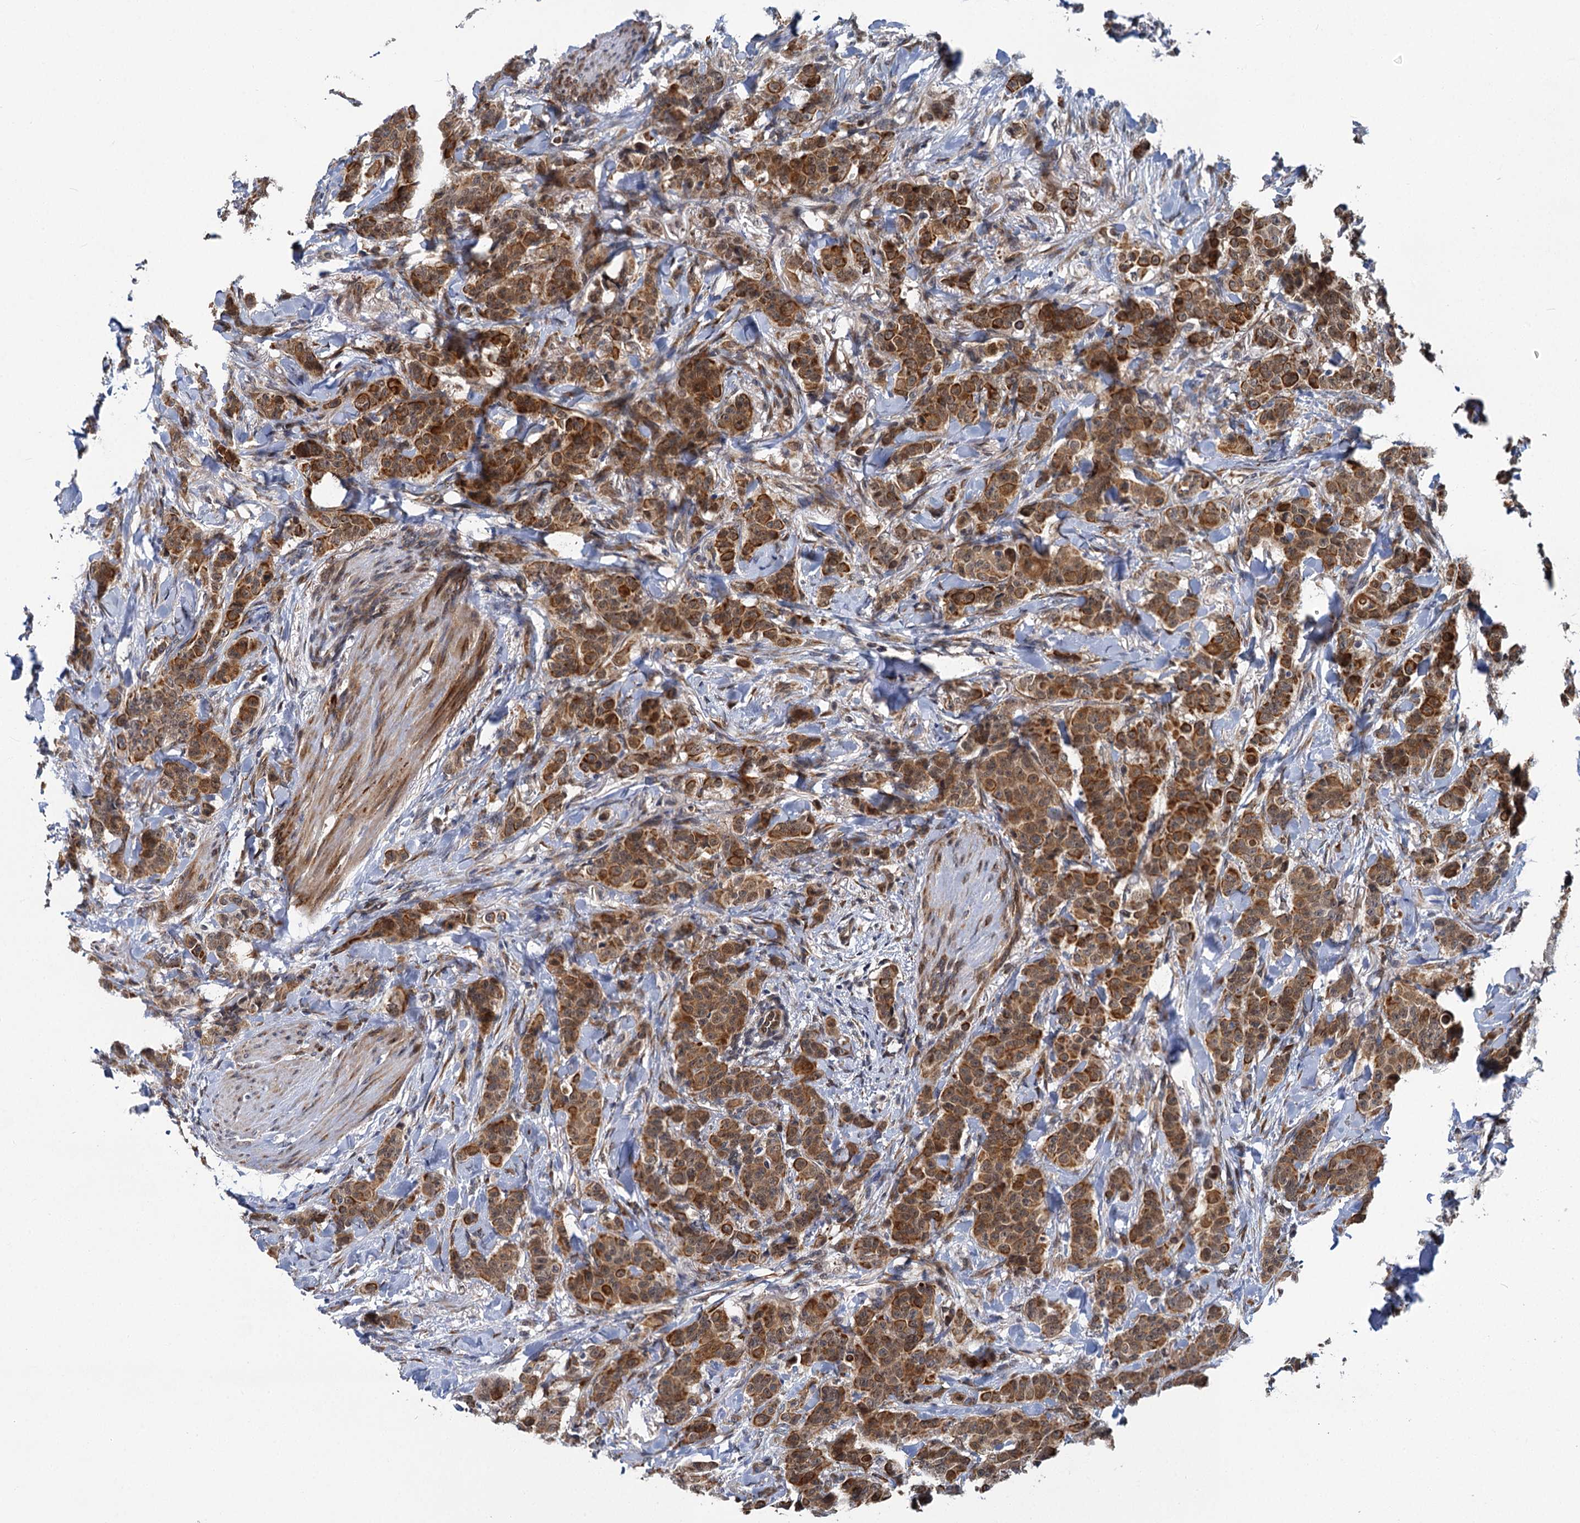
{"staining": {"intensity": "strong", "quantity": ">75%", "location": "cytoplasmic/membranous"}, "tissue": "breast cancer", "cell_type": "Tumor cells", "image_type": "cancer", "snomed": [{"axis": "morphology", "description": "Duct carcinoma"}, {"axis": "topography", "description": "Breast"}], "caption": "Tumor cells exhibit strong cytoplasmic/membranous expression in approximately >75% of cells in breast invasive ductal carcinoma. The staining was performed using DAB (3,3'-diaminobenzidine), with brown indicating positive protein expression. Nuclei are stained blue with hematoxylin.", "gene": "APBA2", "patient": {"sex": "female", "age": 40}}